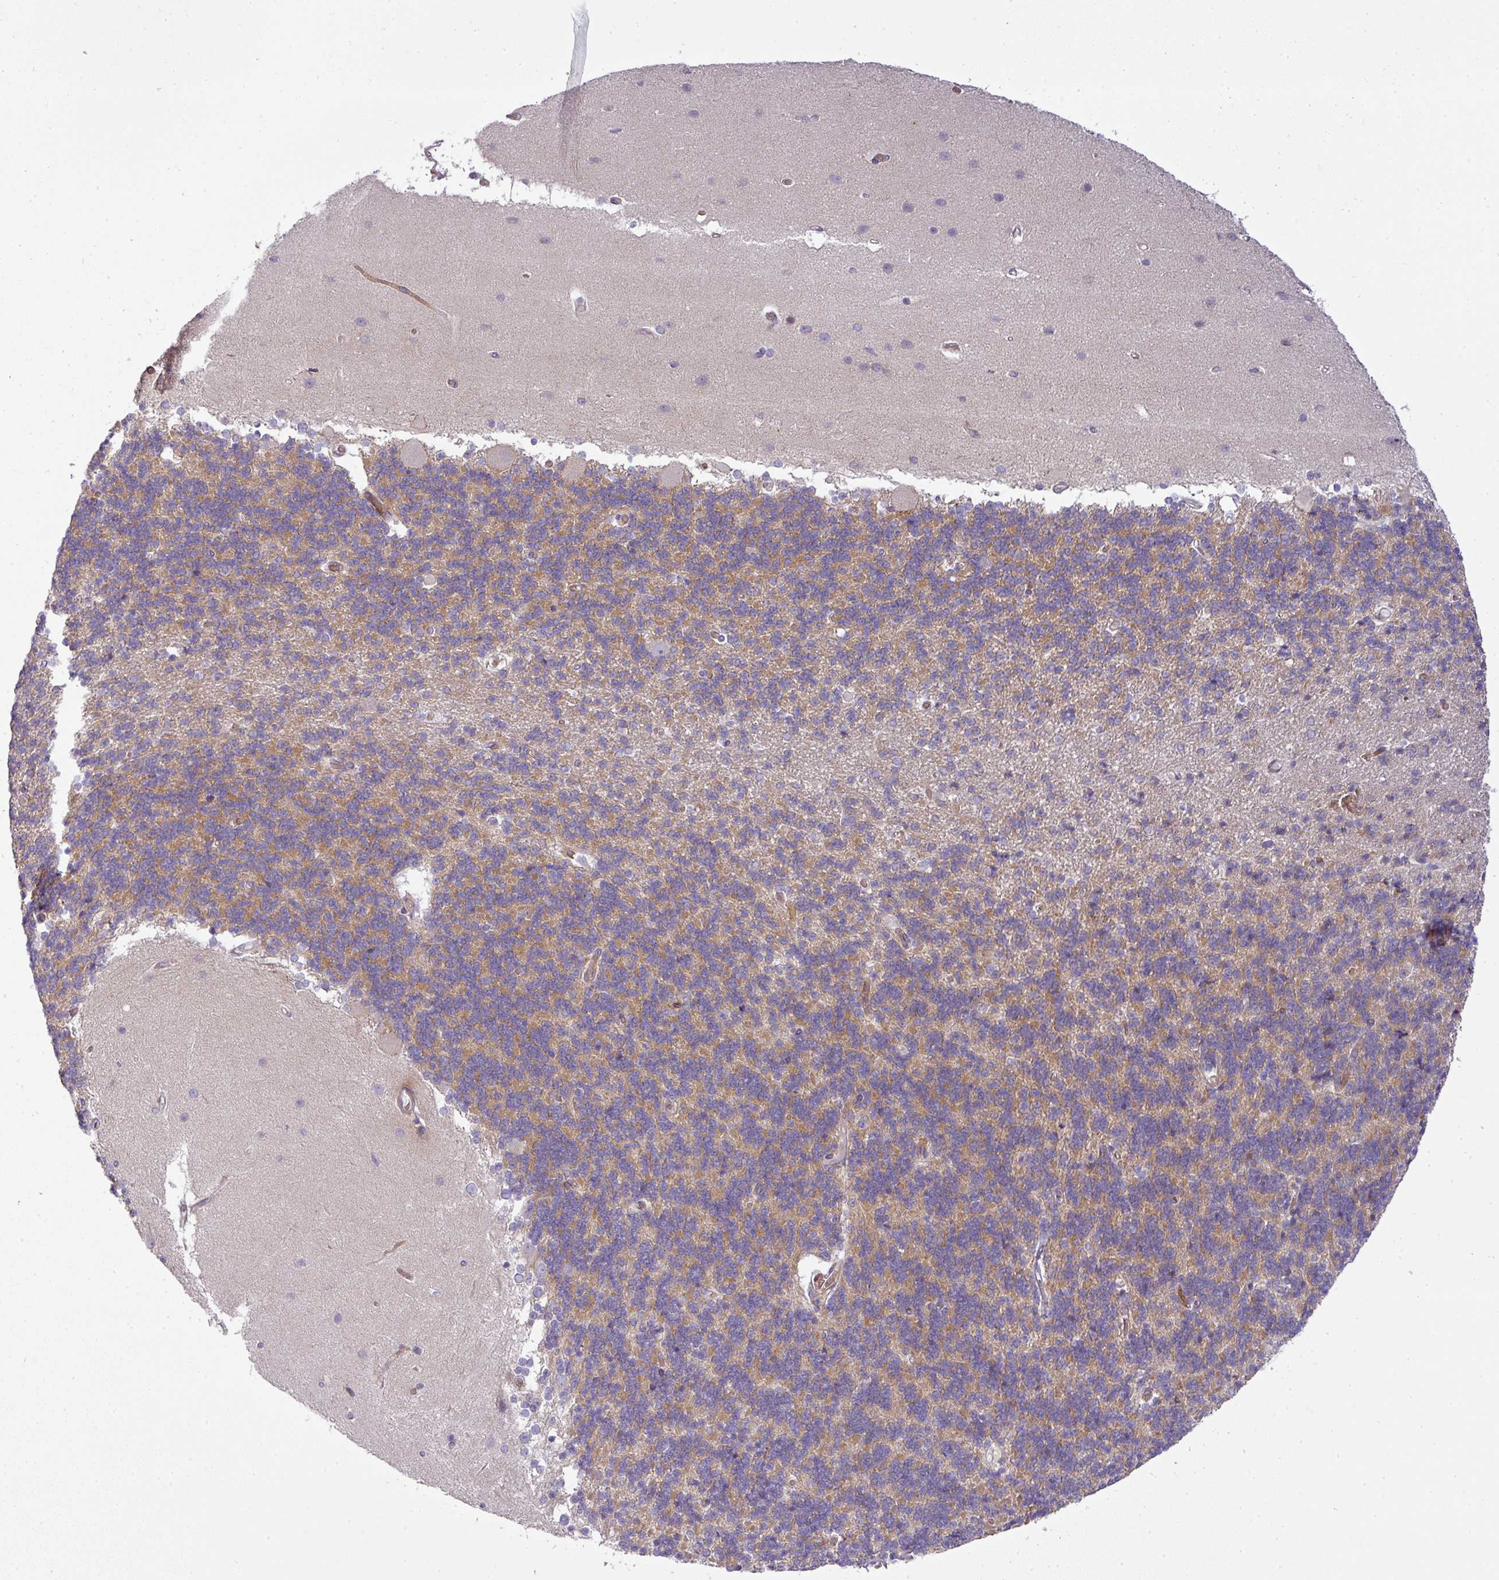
{"staining": {"intensity": "moderate", "quantity": "25%-75%", "location": "cytoplasmic/membranous"}, "tissue": "cerebellum", "cell_type": "Cells in granular layer", "image_type": "normal", "snomed": [{"axis": "morphology", "description": "Normal tissue, NOS"}, {"axis": "topography", "description": "Cerebellum"}], "caption": "This micrograph exhibits IHC staining of unremarkable cerebellum, with medium moderate cytoplasmic/membranous staining in about 25%-75% of cells in granular layer.", "gene": "ATP6V1F", "patient": {"sex": "female", "age": 54}}